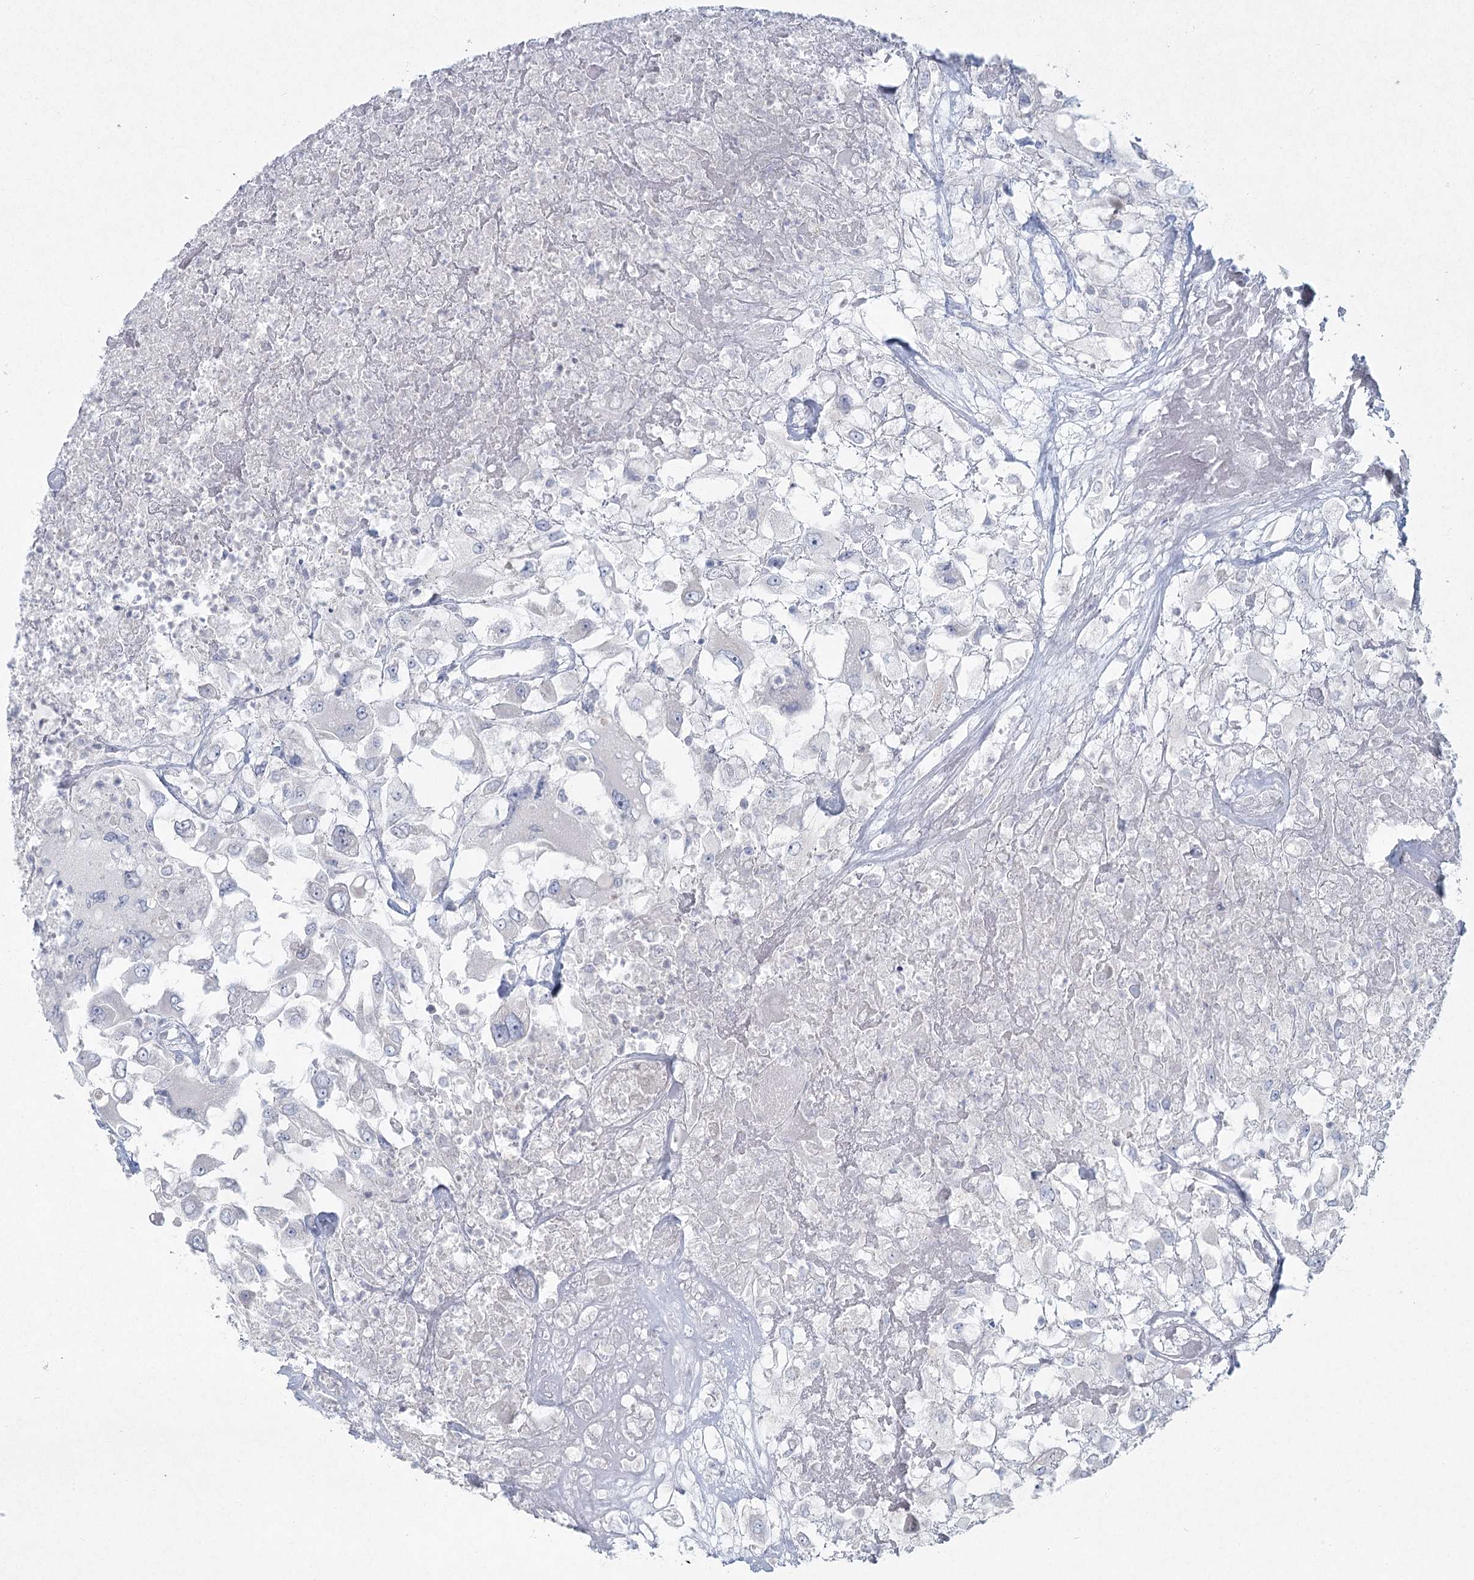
{"staining": {"intensity": "negative", "quantity": "none", "location": "none"}, "tissue": "renal cancer", "cell_type": "Tumor cells", "image_type": "cancer", "snomed": [{"axis": "morphology", "description": "Adenocarcinoma, NOS"}, {"axis": "topography", "description": "Kidney"}], "caption": "Immunohistochemistry (IHC) photomicrograph of neoplastic tissue: adenocarcinoma (renal) stained with DAB (3,3'-diaminobenzidine) exhibits no significant protein staining in tumor cells.", "gene": "LRP2BP", "patient": {"sex": "female", "age": 52}}